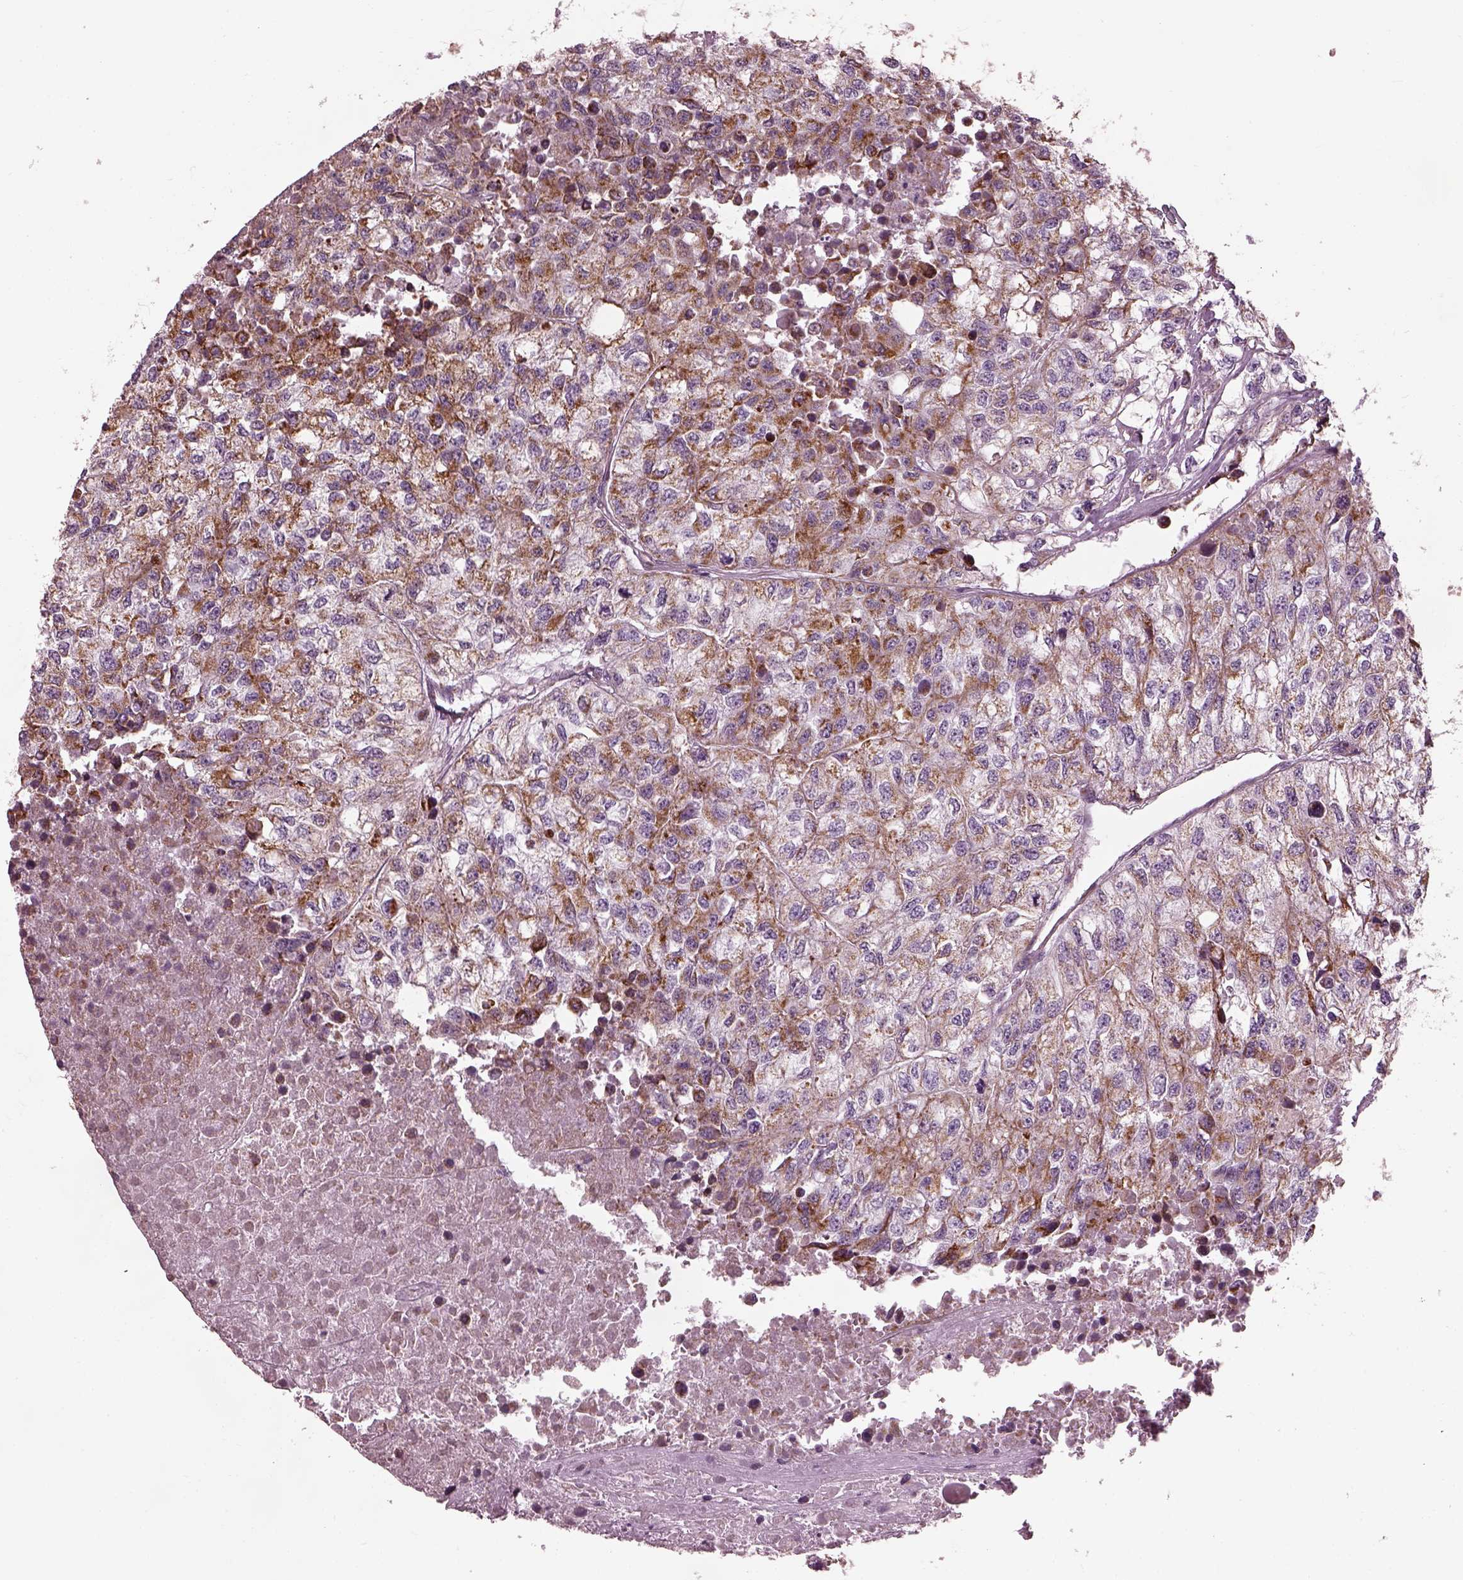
{"staining": {"intensity": "moderate", "quantity": ">75%", "location": "cytoplasmic/membranous"}, "tissue": "renal cancer", "cell_type": "Tumor cells", "image_type": "cancer", "snomed": [{"axis": "morphology", "description": "Adenocarcinoma, NOS"}, {"axis": "topography", "description": "Kidney"}], "caption": "DAB immunohistochemical staining of human adenocarcinoma (renal) reveals moderate cytoplasmic/membranous protein positivity in about >75% of tumor cells.", "gene": "ATP5MF", "patient": {"sex": "male", "age": 56}}